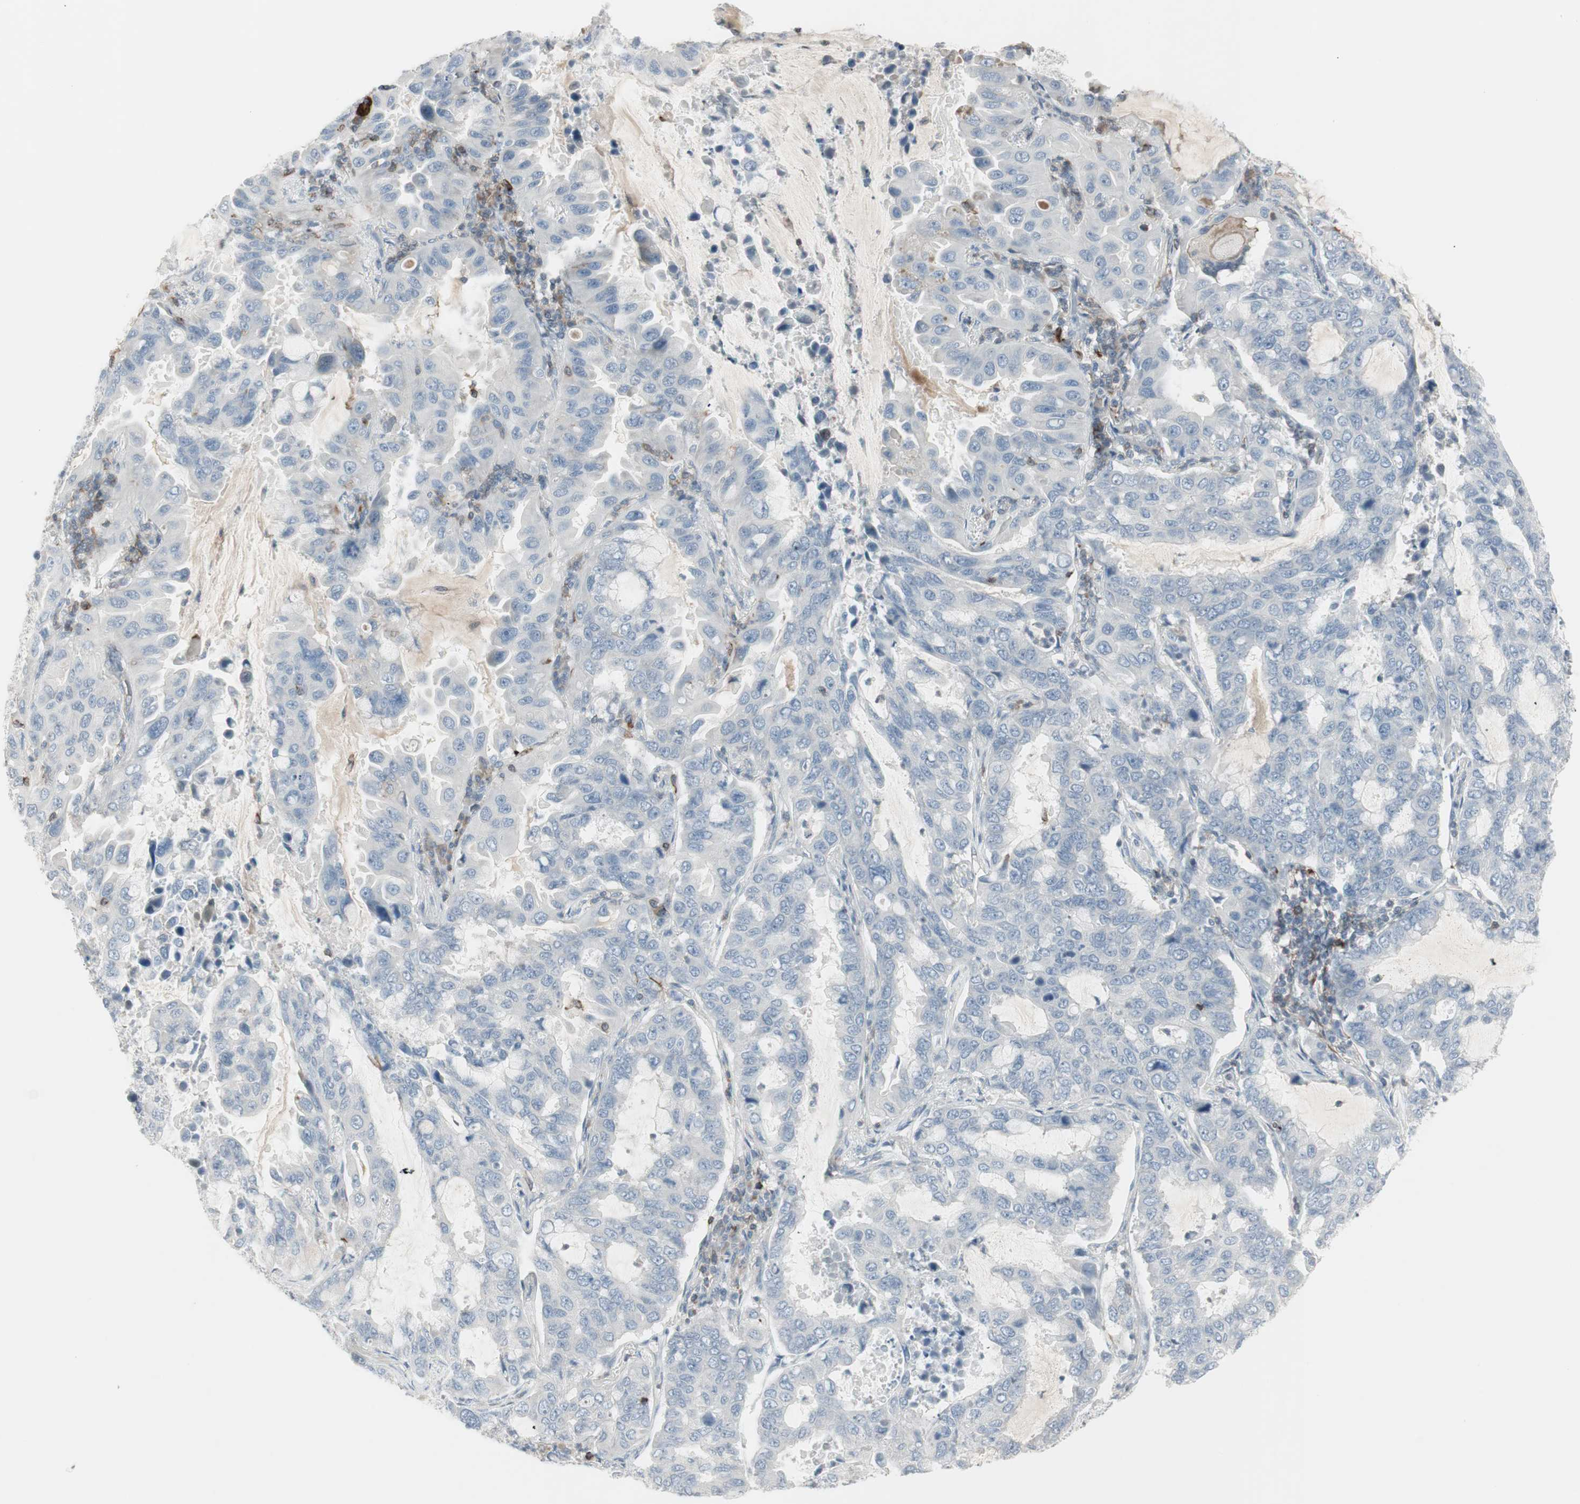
{"staining": {"intensity": "negative", "quantity": "none", "location": "none"}, "tissue": "lung cancer", "cell_type": "Tumor cells", "image_type": "cancer", "snomed": [{"axis": "morphology", "description": "Adenocarcinoma, NOS"}, {"axis": "topography", "description": "Lung"}], "caption": "The histopathology image demonstrates no significant expression in tumor cells of lung cancer (adenocarcinoma).", "gene": "MAP4K4", "patient": {"sex": "male", "age": 64}}